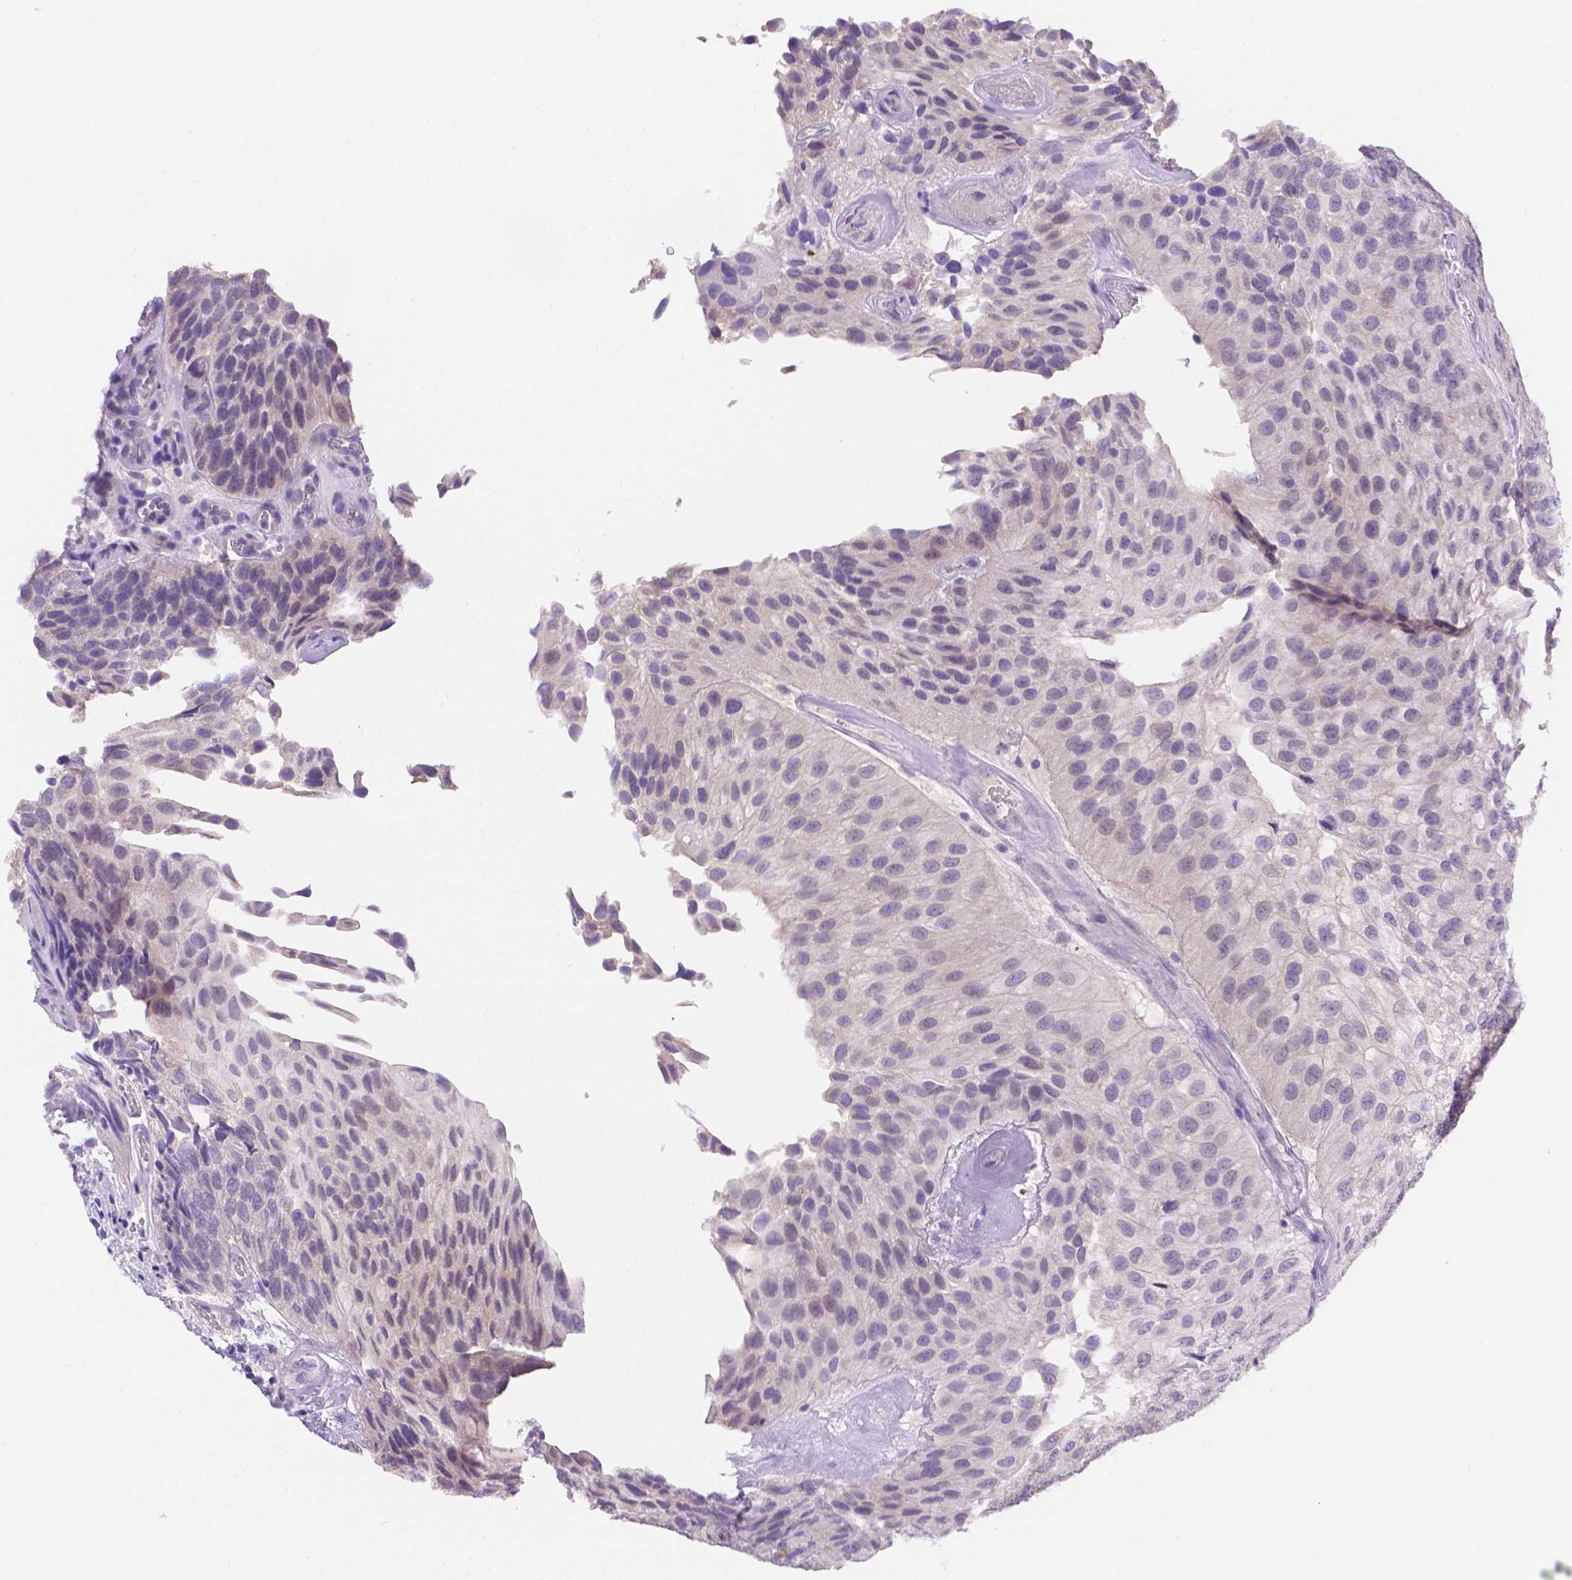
{"staining": {"intensity": "negative", "quantity": "none", "location": "none"}, "tissue": "urothelial cancer", "cell_type": "Tumor cells", "image_type": "cancer", "snomed": [{"axis": "morphology", "description": "Urothelial carcinoma, NOS"}, {"axis": "topography", "description": "Urinary bladder"}], "caption": "The photomicrograph reveals no staining of tumor cells in transitional cell carcinoma.", "gene": "NXPE2", "patient": {"sex": "male", "age": 87}}